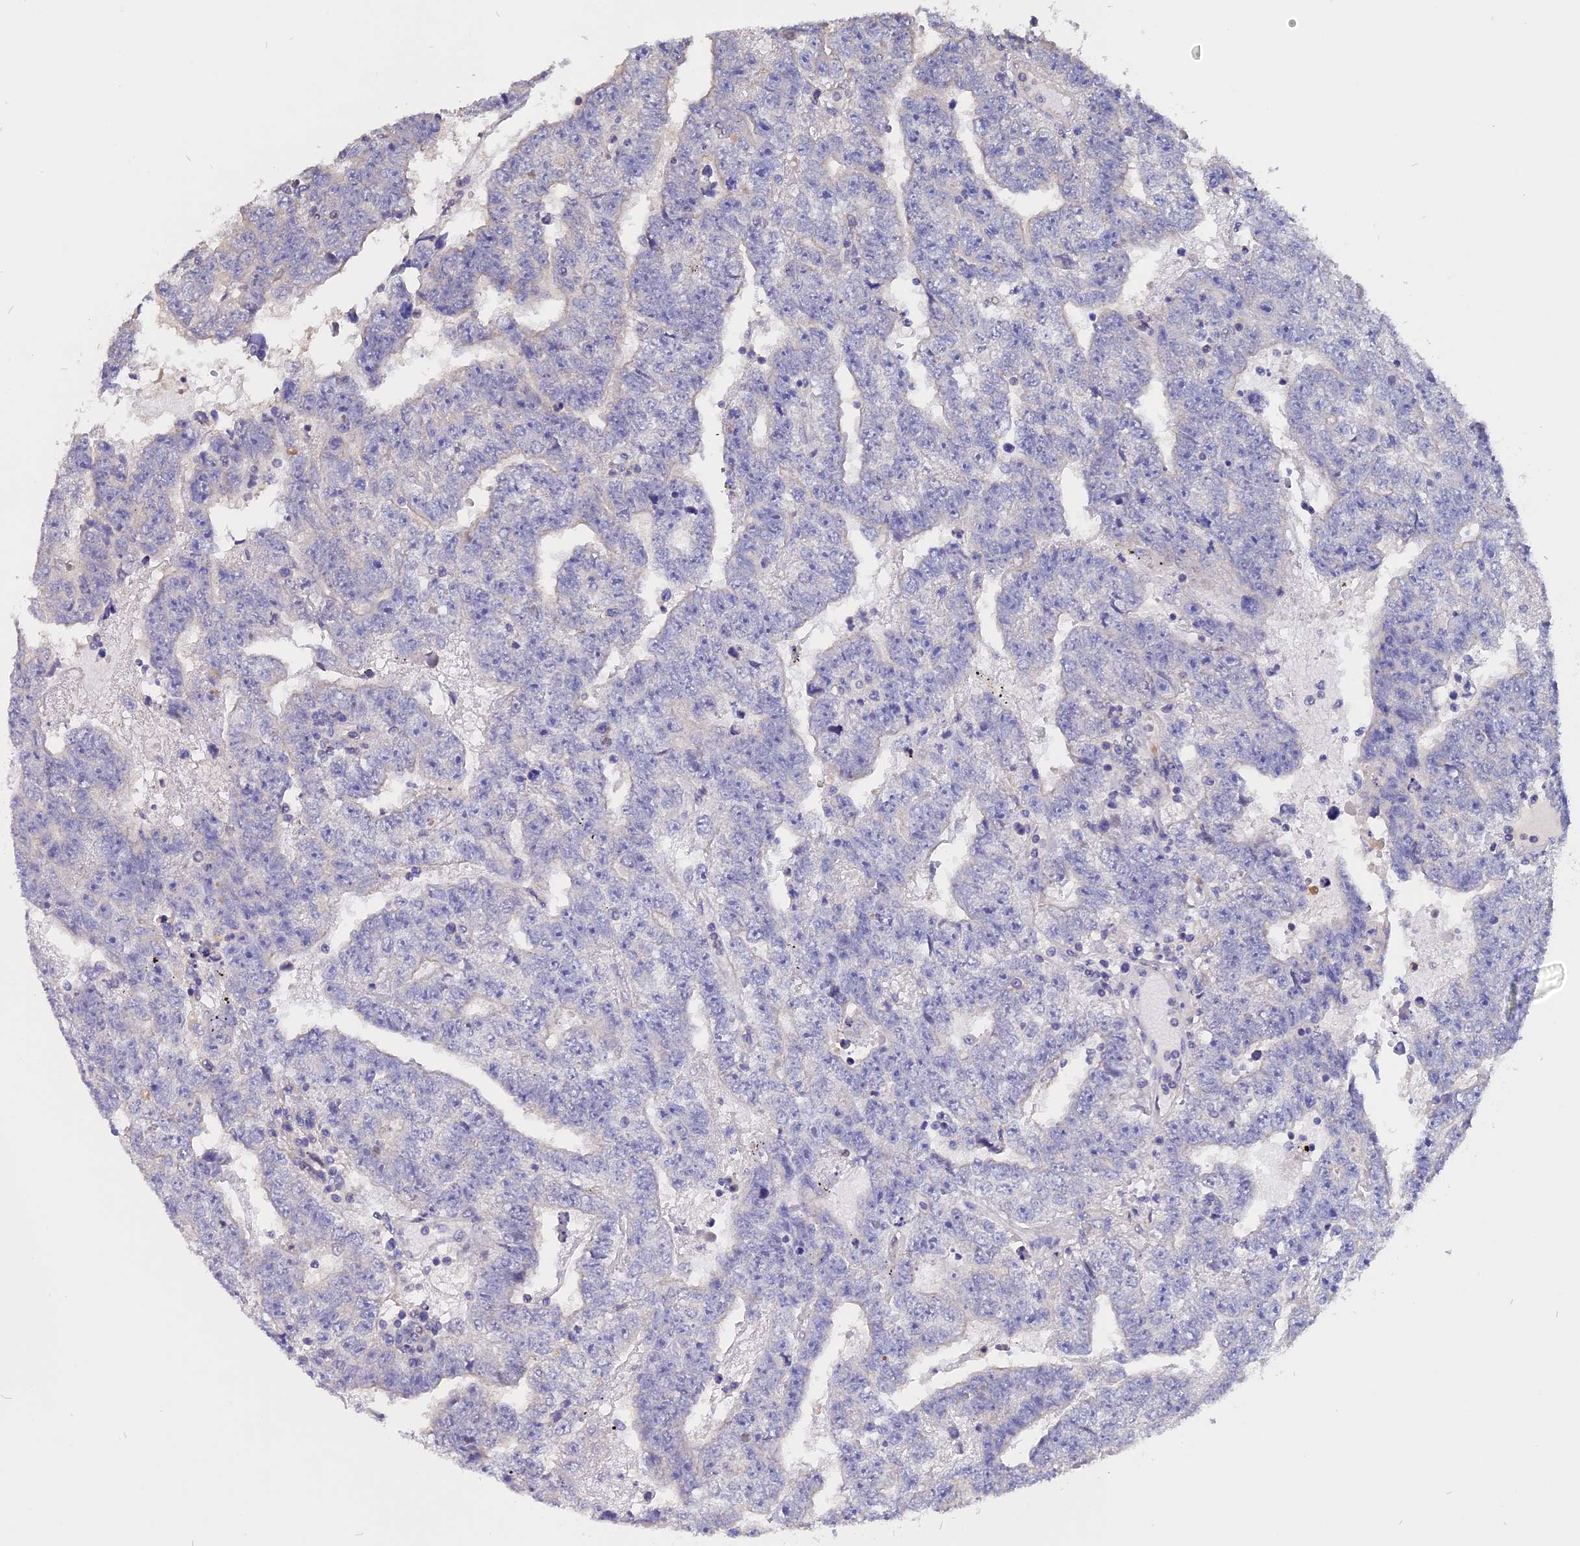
{"staining": {"intensity": "negative", "quantity": "none", "location": "none"}, "tissue": "testis cancer", "cell_type": "Tumor cells", "image_type": "cancer", "snomed": [{"axis": "morphology", "description": "Carcinoma, Embryonal, NOS"}, {"axis": "topography", "description": "Testis"}], "caption": "Immunohistochemistry of human testis cancer (embryonal carcinoma) displays no expression in tumor cells.", "gene": "CARMIL2", "patient": {"sex": "male", "age": 25}}